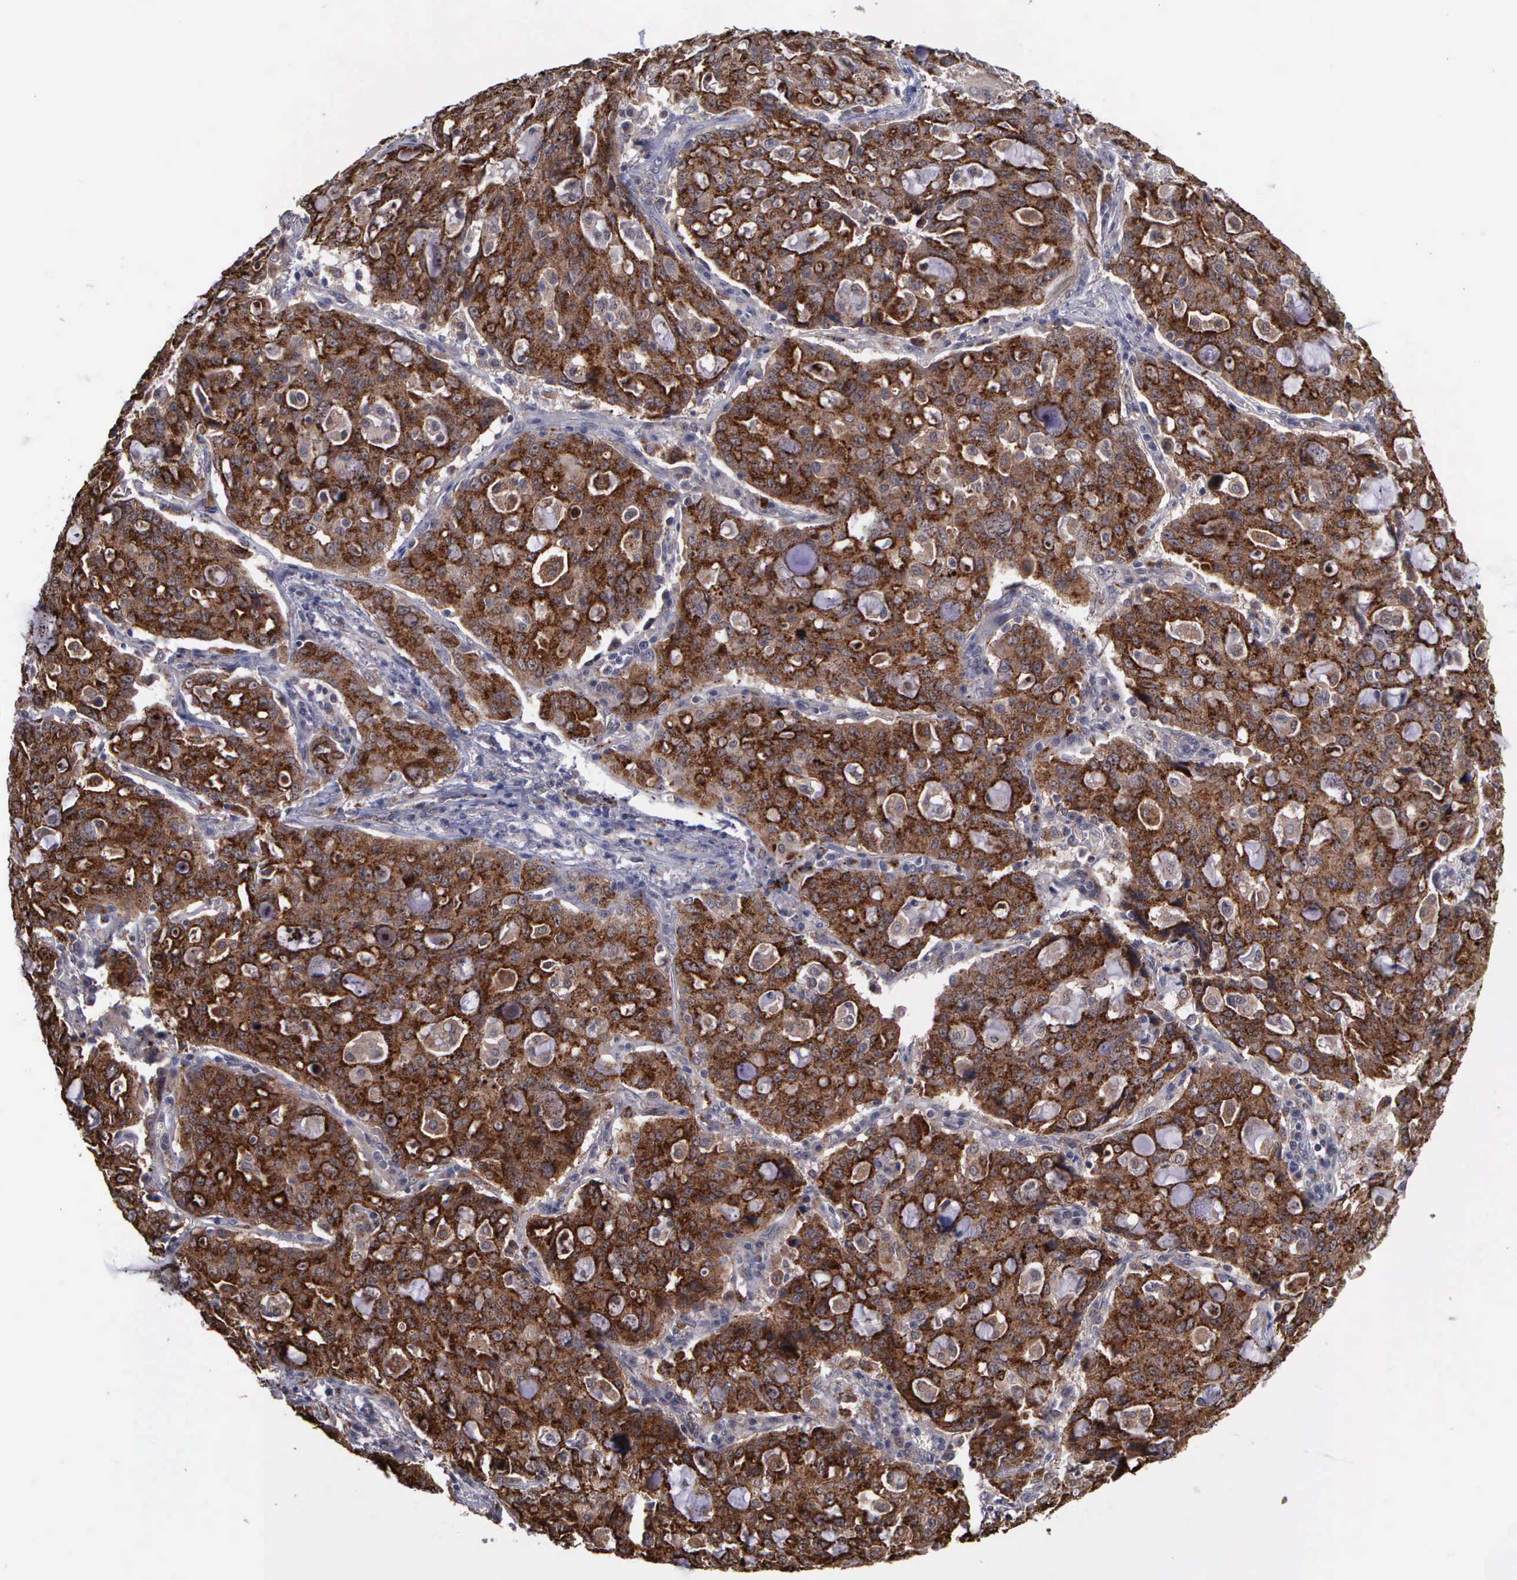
{"staining": {"intensity": "strong", "quantity": ">75%", "location": "cytoplasmic/membranous"}, "tissue": "lung cancer", "cell_type": "Tumor cells", "image_type": "cancer", "snomed": [{"axis": "morphology", "description": "Adenocarcinoma, NOS"}, {"axis": "topography", "description": "Lung"}], "caption": "Brown immunohistochemical staining in lung cancer displays strong cytoplasmic/membranous staining in approximately >75% of tumor cells.", "gene": "MAP3K9", "patient": {"sex": "female", "age": 44}}